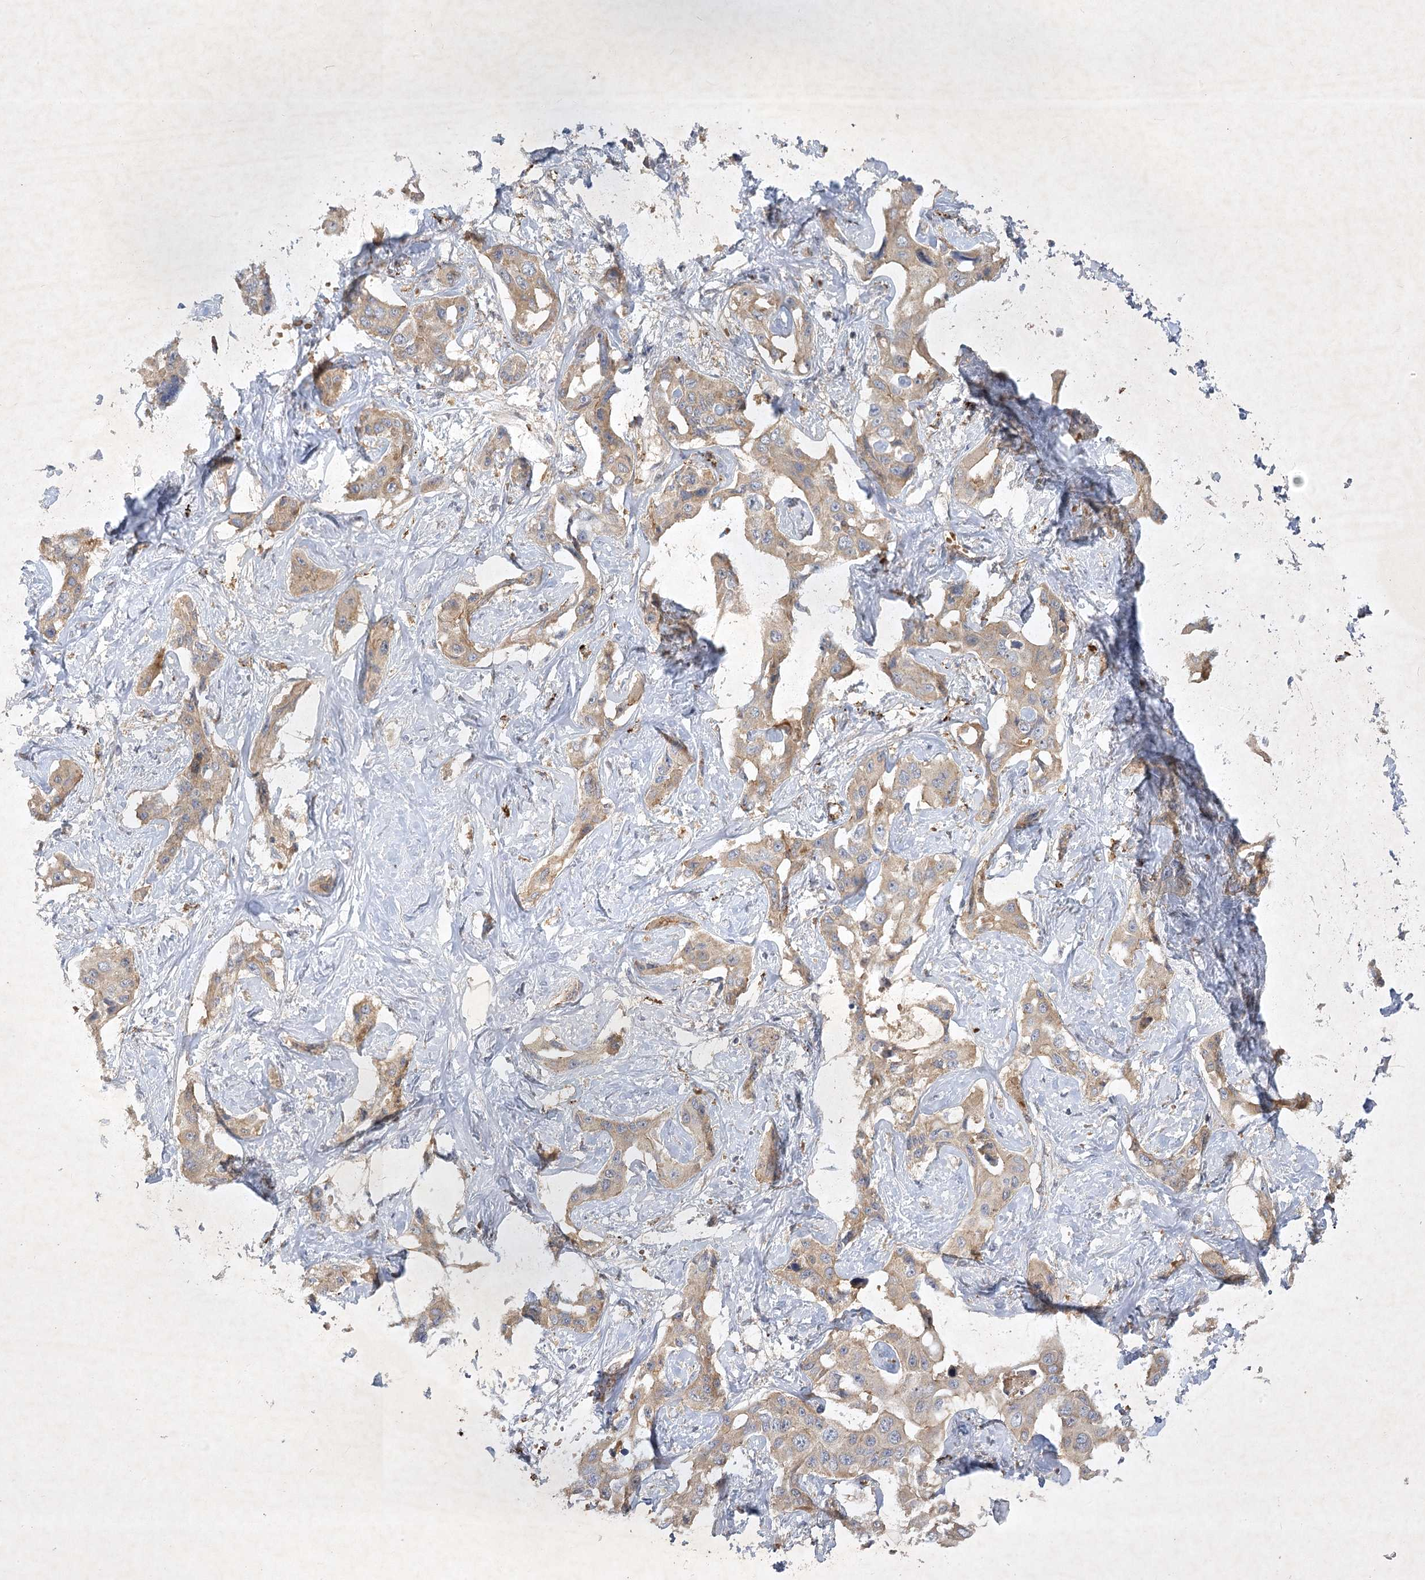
{"staining": {"intensity": "weak", "quantity": "25%-75%", "location": "cytoplasmic/membranous"}, "tissue": "liver cancer", "cell_type": "Tumor cells", "image_type": "cancer", "snomed": [{"axis": "morphology", "description": "Cholangiocarcinoma"}, {"axis": "topography", "description": "Liver"}], "caption": "IHC of human cholangiocarcinoma (liver) displays low levels of weak cytoplasmic/membranous positivity in about 25%-75% of tumor cells. The protein of interest is shown in brown color, while the nuclei are stained blue.", "gene": "PYROXD2", "patient": {"sex": "male", "age": 59}}